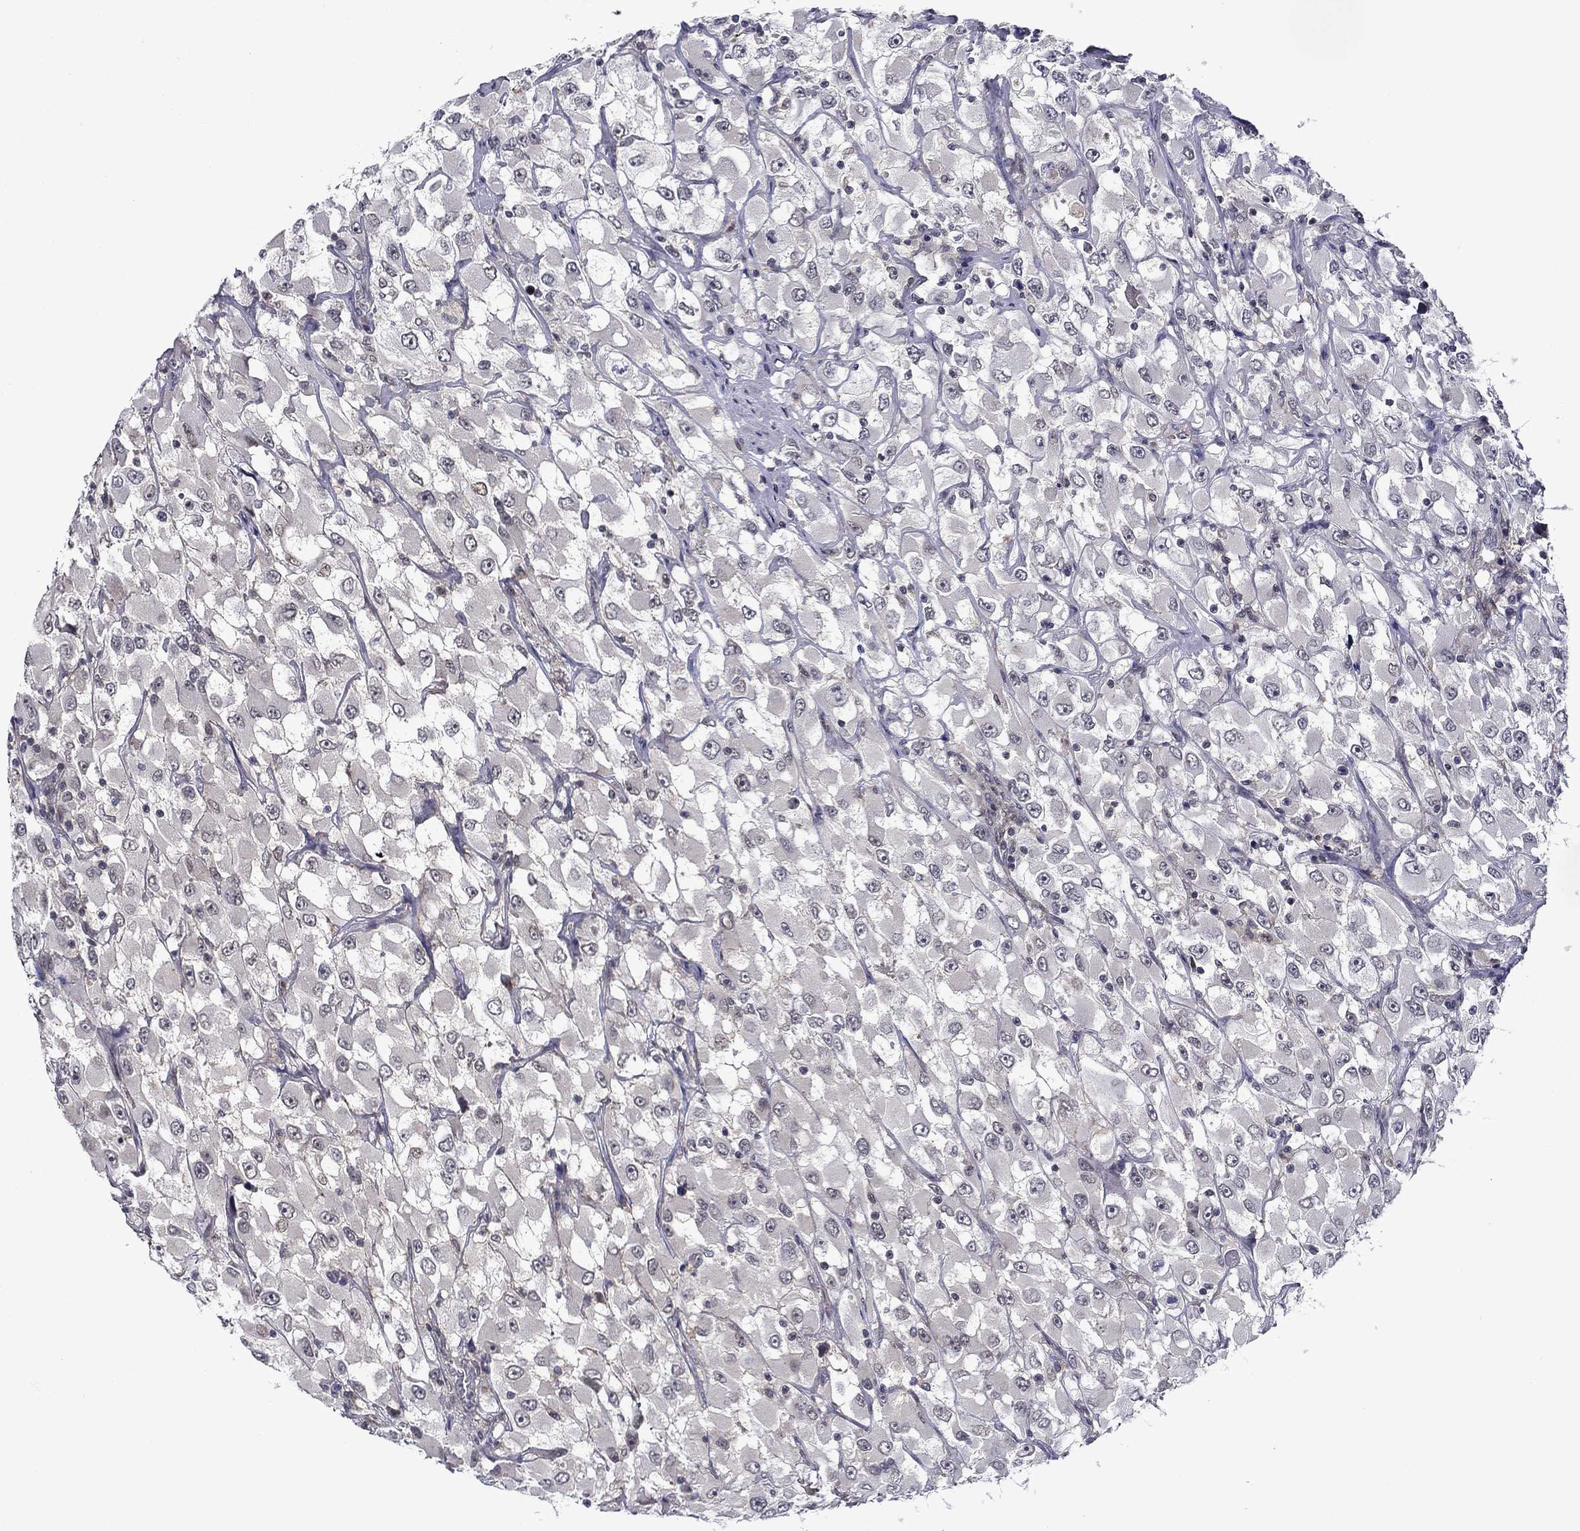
{"staining": {"intensity": "negative", "quantity": "none", "location": "none"}, "tissue": "renal cancer", "cell_type": "Tumor cells", "image_type": "cancer", "snomed": [{"axis": "morphology", "description": "Adenocarcinoma, NOS"}, {"axis": "topography", "description": "Kidney"}], "caption": "This is an immunohistochemistry photomicrograph of adenocarcinoma (renal). There is no staining in tumor cells.", "gene": "B3GAT1", "patient": {"sex": "female", "age": 52}}